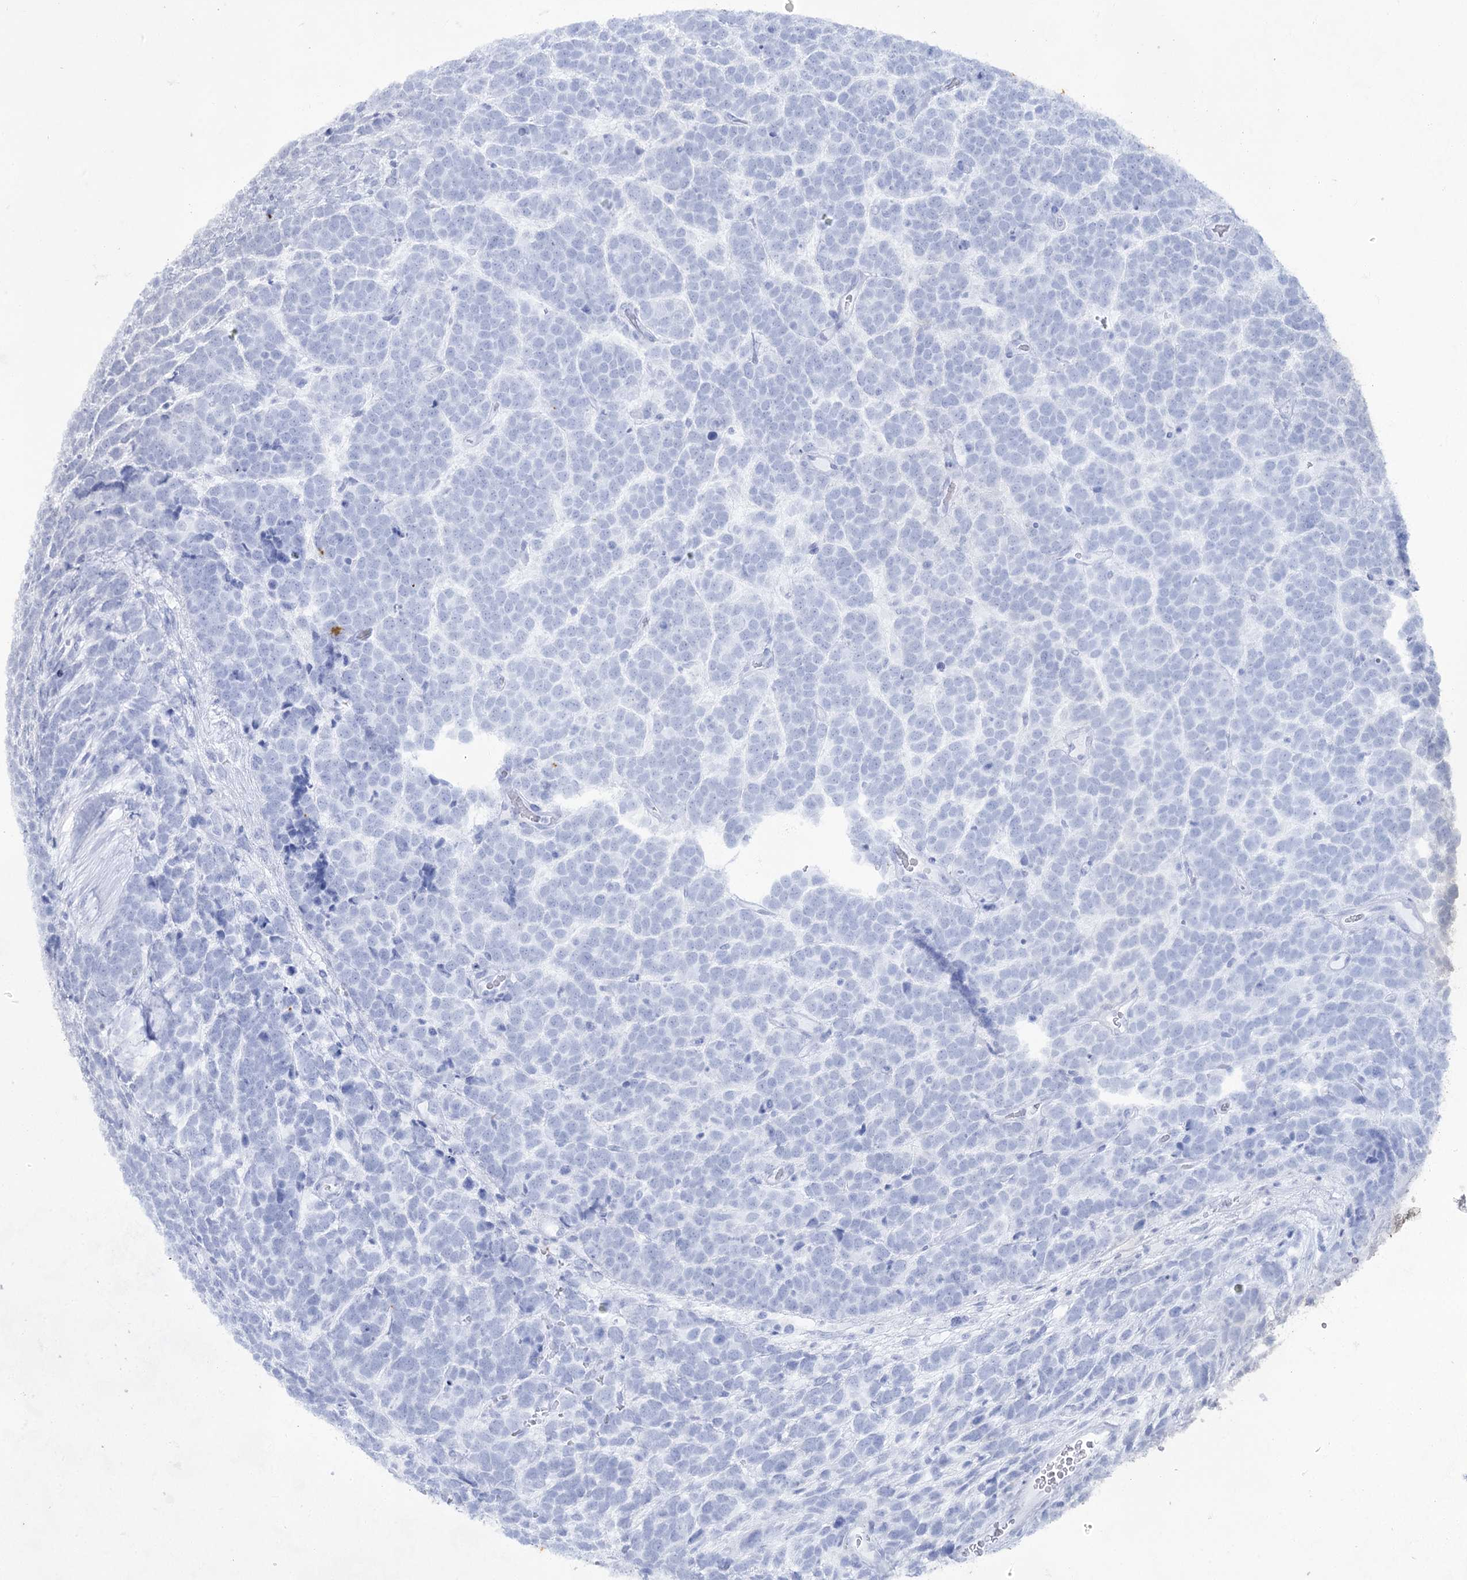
{"staining": {"intensity": "negative", "quantity": "none", "location": "none"}, "tissue": "urothelial cancer", "cell_type": "Tumor cells", "image_type": "cancer", "snomed": [{"axis": "morphology", "description": "Urothelial carcinoma, High grade"}, {"axis": "topography", "description": "Urinary bladder"}], "caption": "IHC histopathology image of urothelial cancer stained for a protein (brown), which demonstrates no staining in tumor cells.", "gene": "ACRV1", "patient": {"sex": "female", "age": 82}}